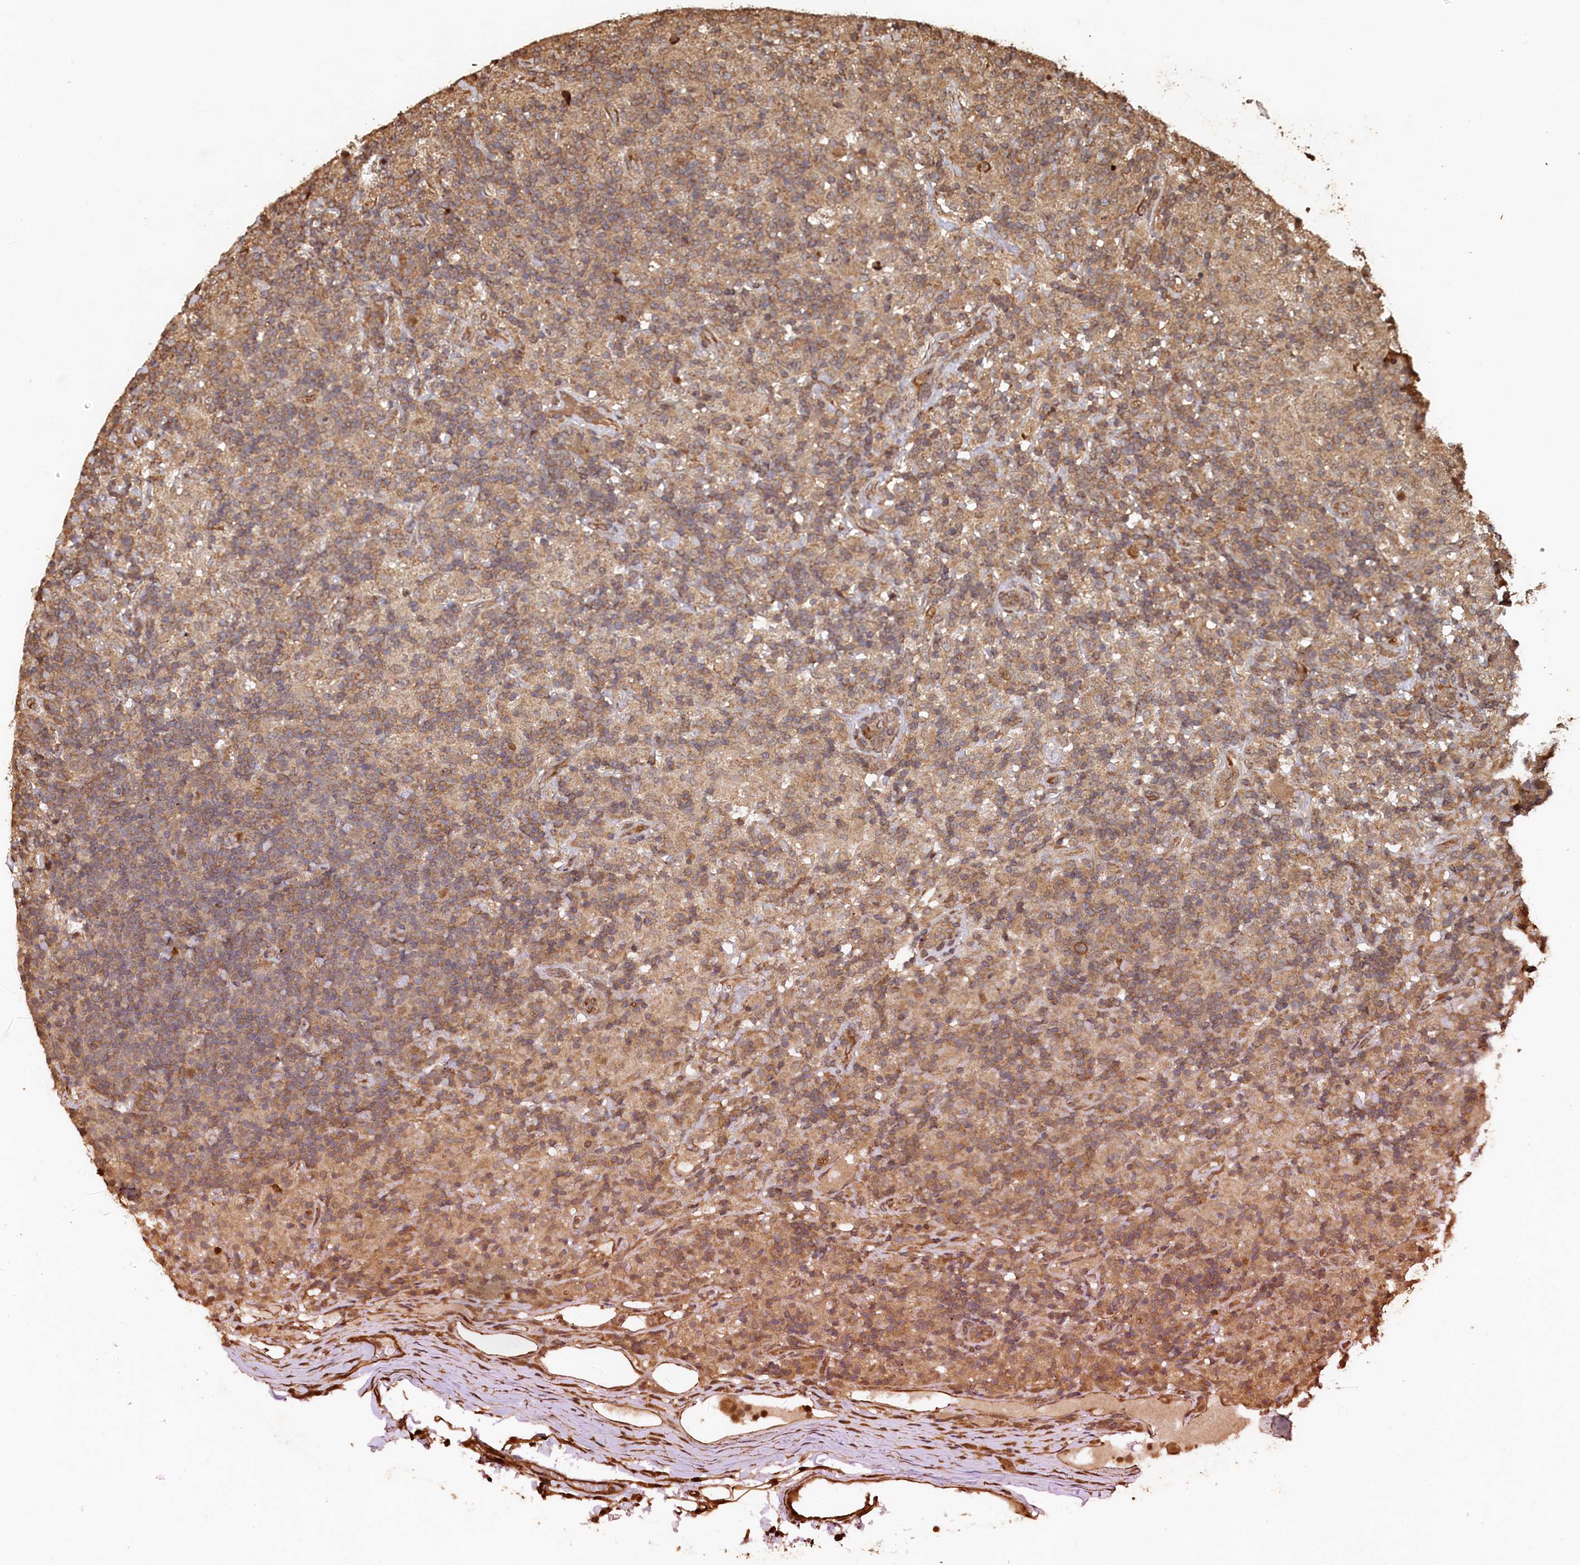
{"staining": {"intensity": "moderate", "quantity": ">75%", "location": "cytoplasmic/membranous"}, "tissue": "lymphoma", "cell_type": "Tumor cells", "image_type": "cancer", "snomed": [{"axis": "morphology", "description": "Hodgkin's disease, NOS"}, {"axis": "topography", "description": "Lymph node"}], "caption": "Protein expression analysis of Hodgkin's disease reveals moderate cytoplasmic/membranous staining in about >75% of tumor cells.", "gene": "PIGN", "patient": {"sex": "male", "age": 70}}